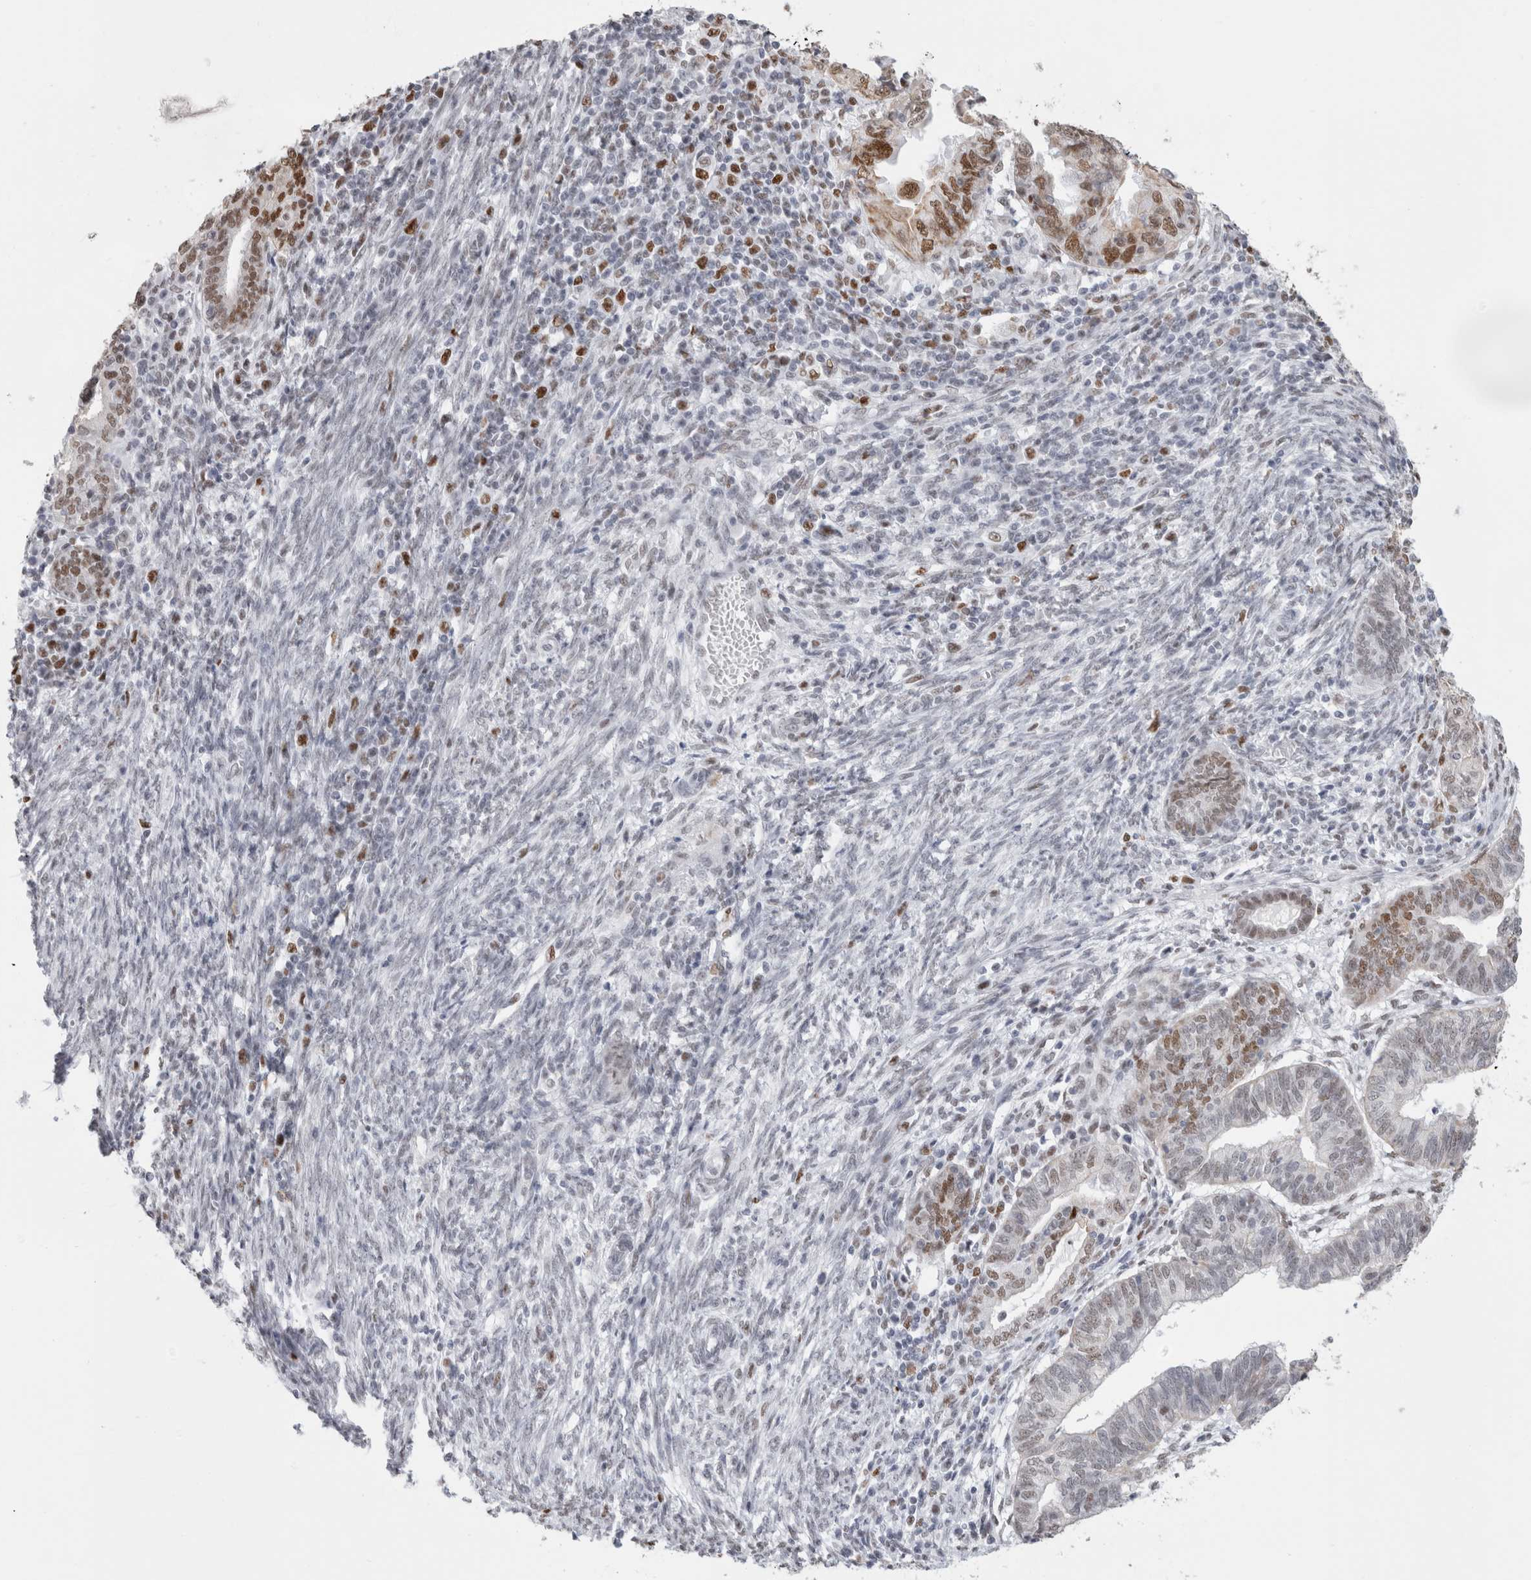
{"staining": {"intensity": "moderate", "quantity": "25%-75%", "location": "nuclear"}, "tissue": "endometrial cancer", "cell_type": "Tumor cells", "image_type": "cancer", "snomed": [{"axis": "morphology", "description": "Adenocarcinoma, NOS"}, {"axis": "topography", "description": "Uterus"}], "caption": "This micrograph exhibits immunohistochemistry staining of endometrial cancer, with medium moderate nuclear staining in about 25%-75% of tumor cells.", "gene": "SMARCC1", "patient": {"sex": "female", "age": 77}}